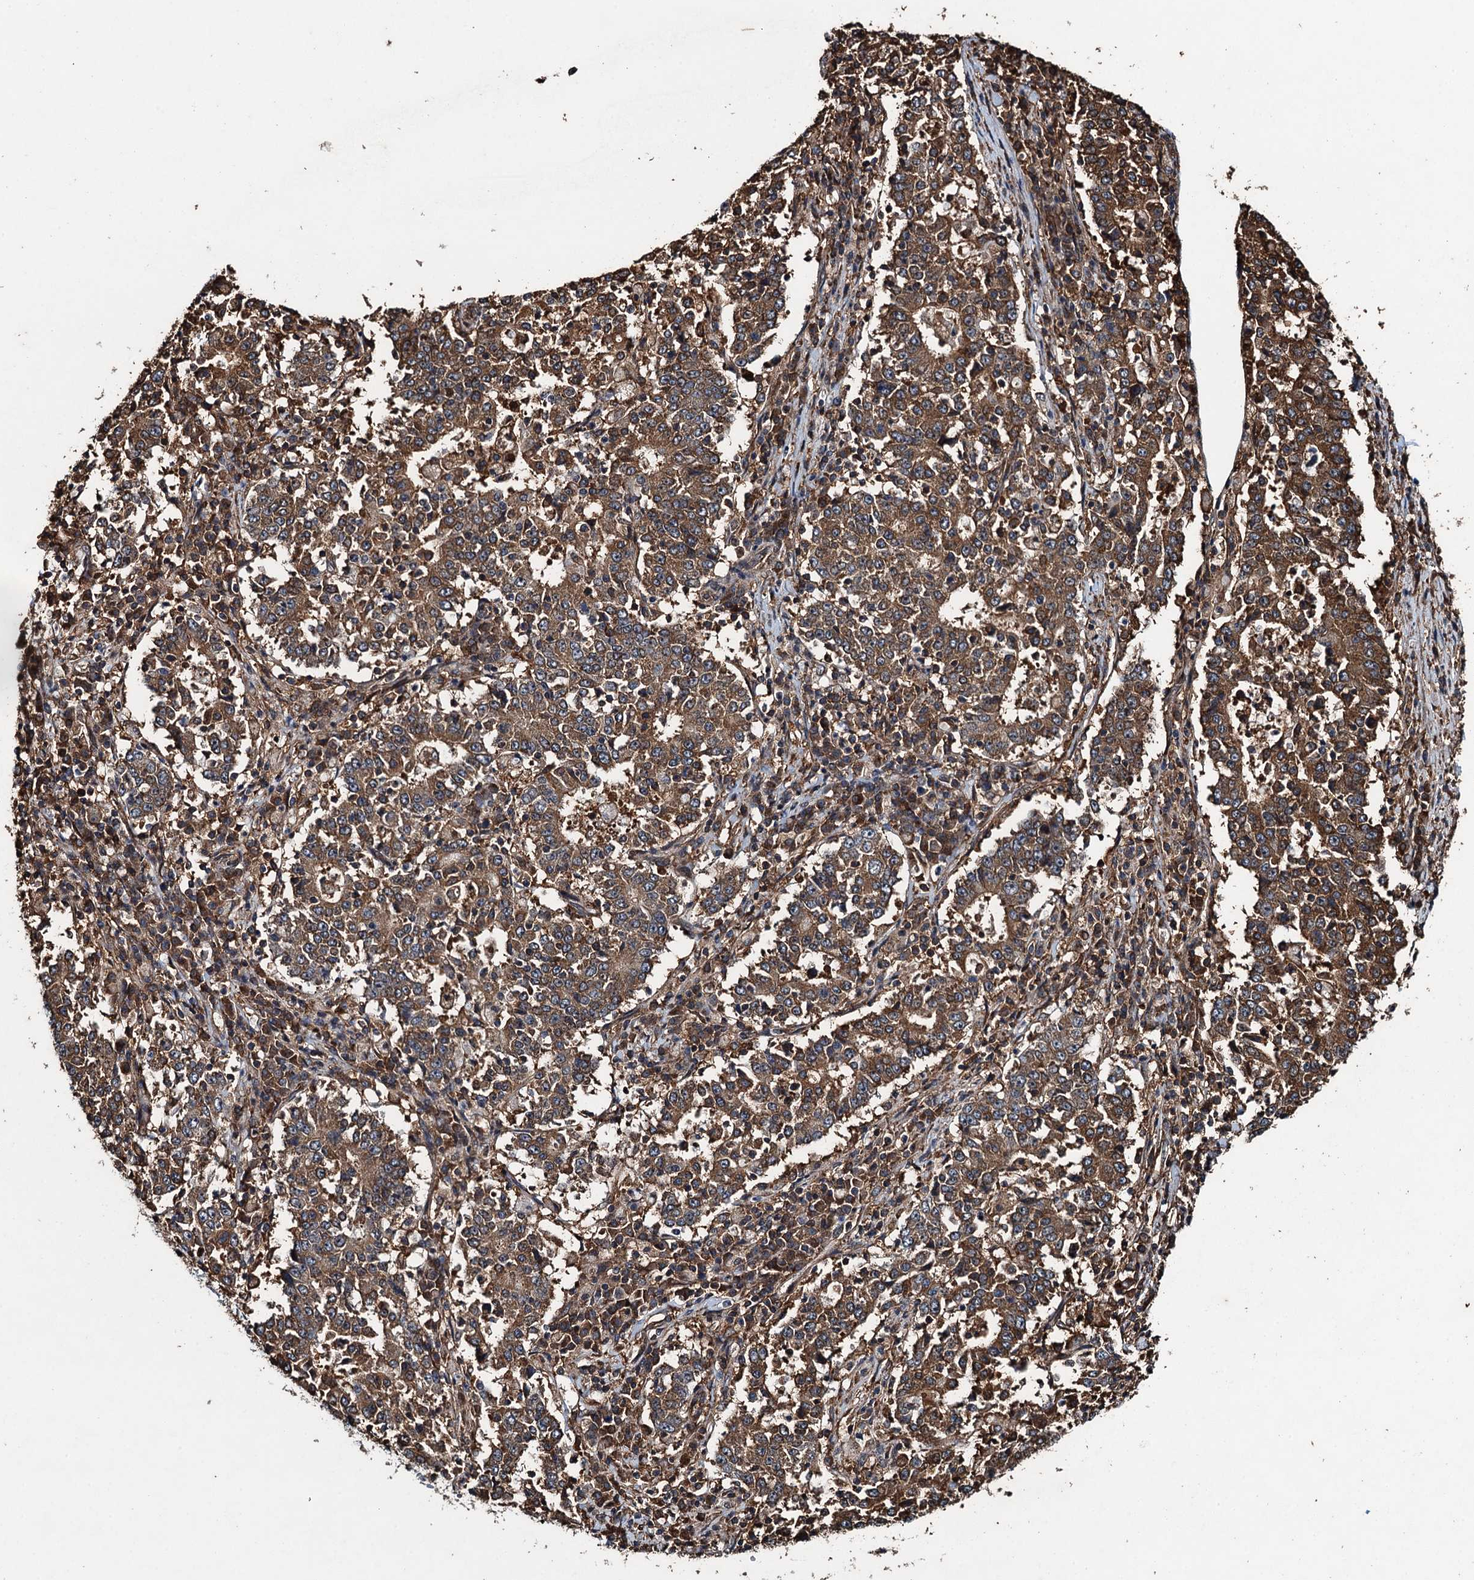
{"staining": {"intensity": "moderate", "quantity": ">75%", "location": "cytoplasmic/membranous"}, "tissue": "stomach cancer", "cell_type": "Tumor cells", "image_type": "cancer", "snomed": [{"axis": "morphology", "description": "Adenocarcinoma, NOS"}, {"axis": "topography", "description": "Stomach"}], "caption": "This photomicrograph shows IHC staining of human stomach cancer, with medium moderate cytoplasmic/membranous positivity in about >75% of tumor cells.", "gene": "WHAMM", "patient": {"sex": "male", "age": 59}}